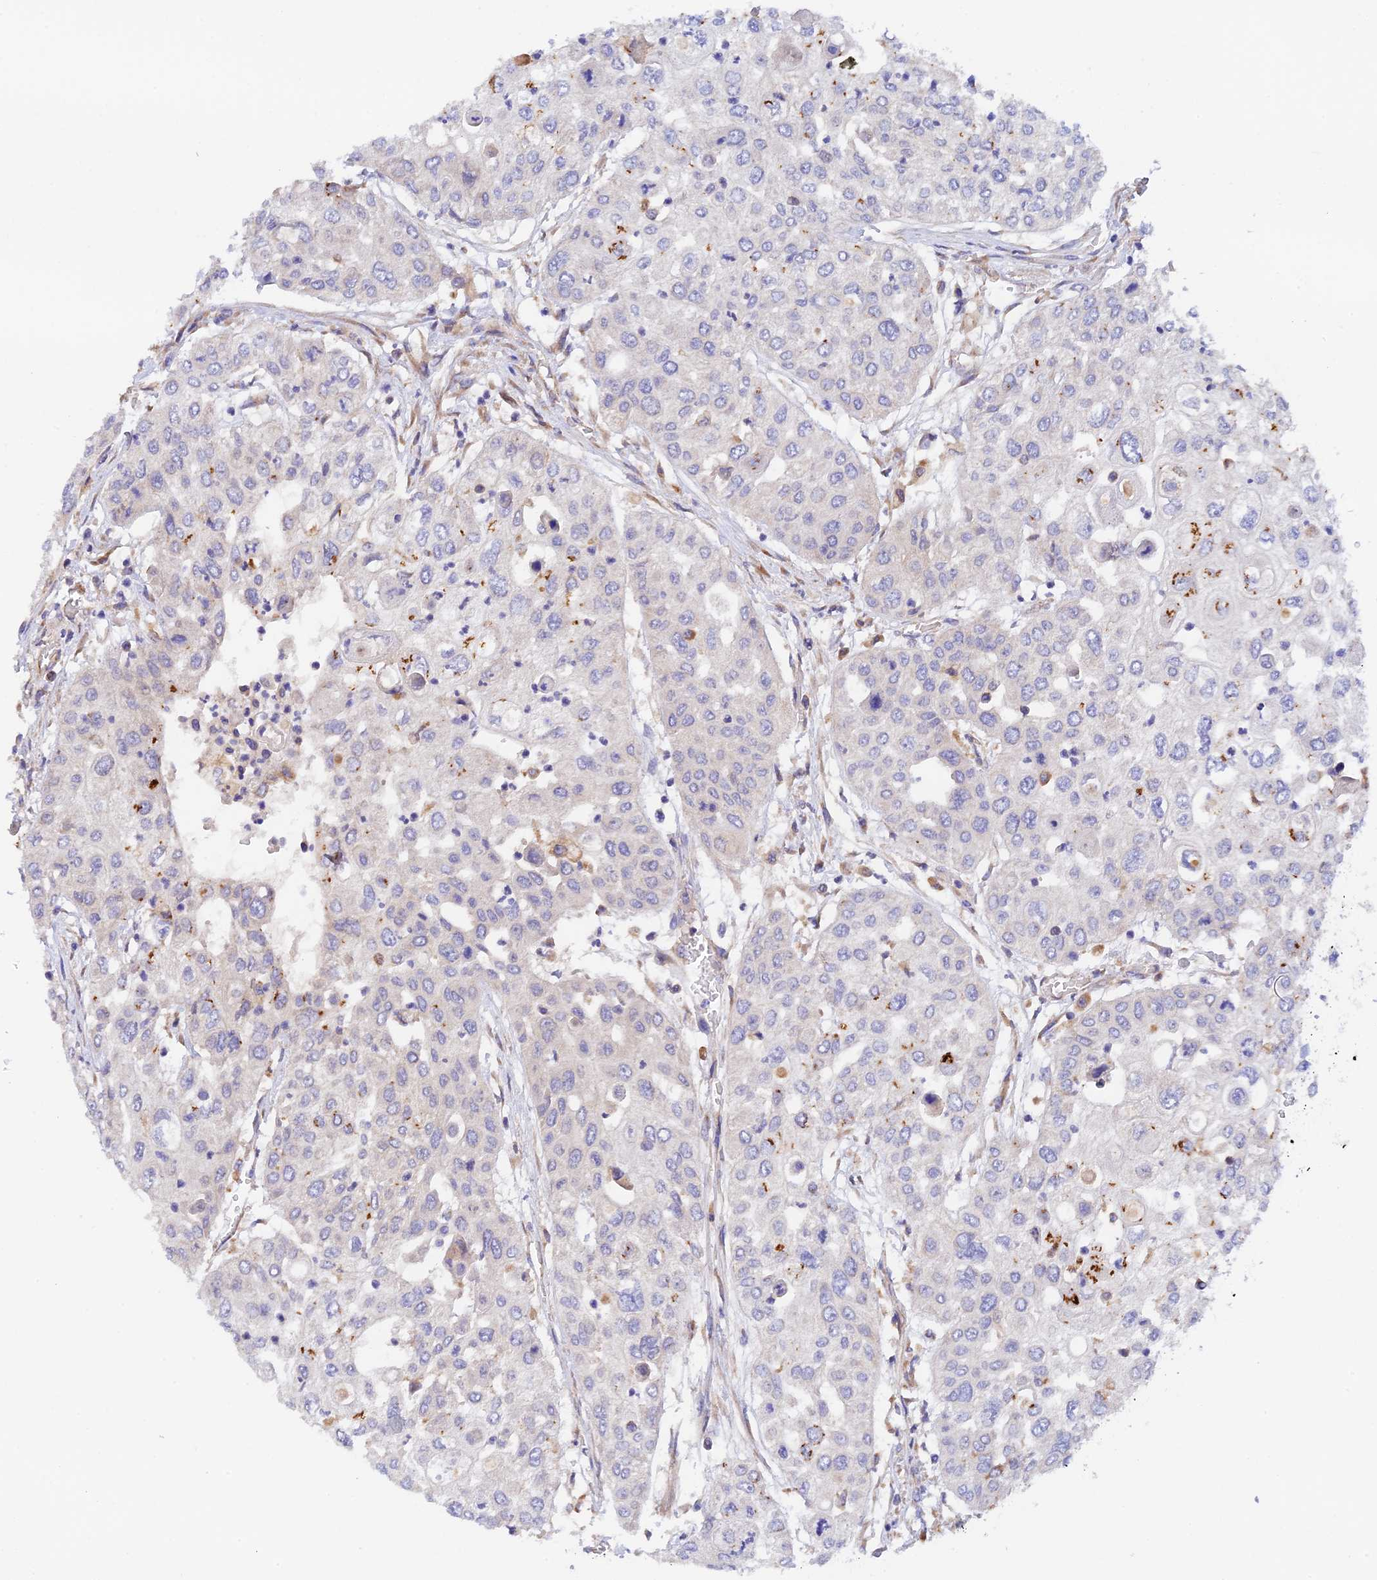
{"staining": {"intensity": "negative", "quantity": "none", "location": "none"}, "tissue": "urothelial cancer", "cell_type": "Tumor cells", "image_type": "cancer", "snomed": [{"axis": "morphology", "description": "Urothelial carcinoma, High grade"}, {"axis": "topography", "description": "Urinary bladder"}], "caption": "This is a micrograph of immunohistochemistry staining of high-grade urothelial carcinoma, which shows no positivity in tumor cells.", "gene": "RANBP6", "patient": {"sex": "female", "age": 79}}